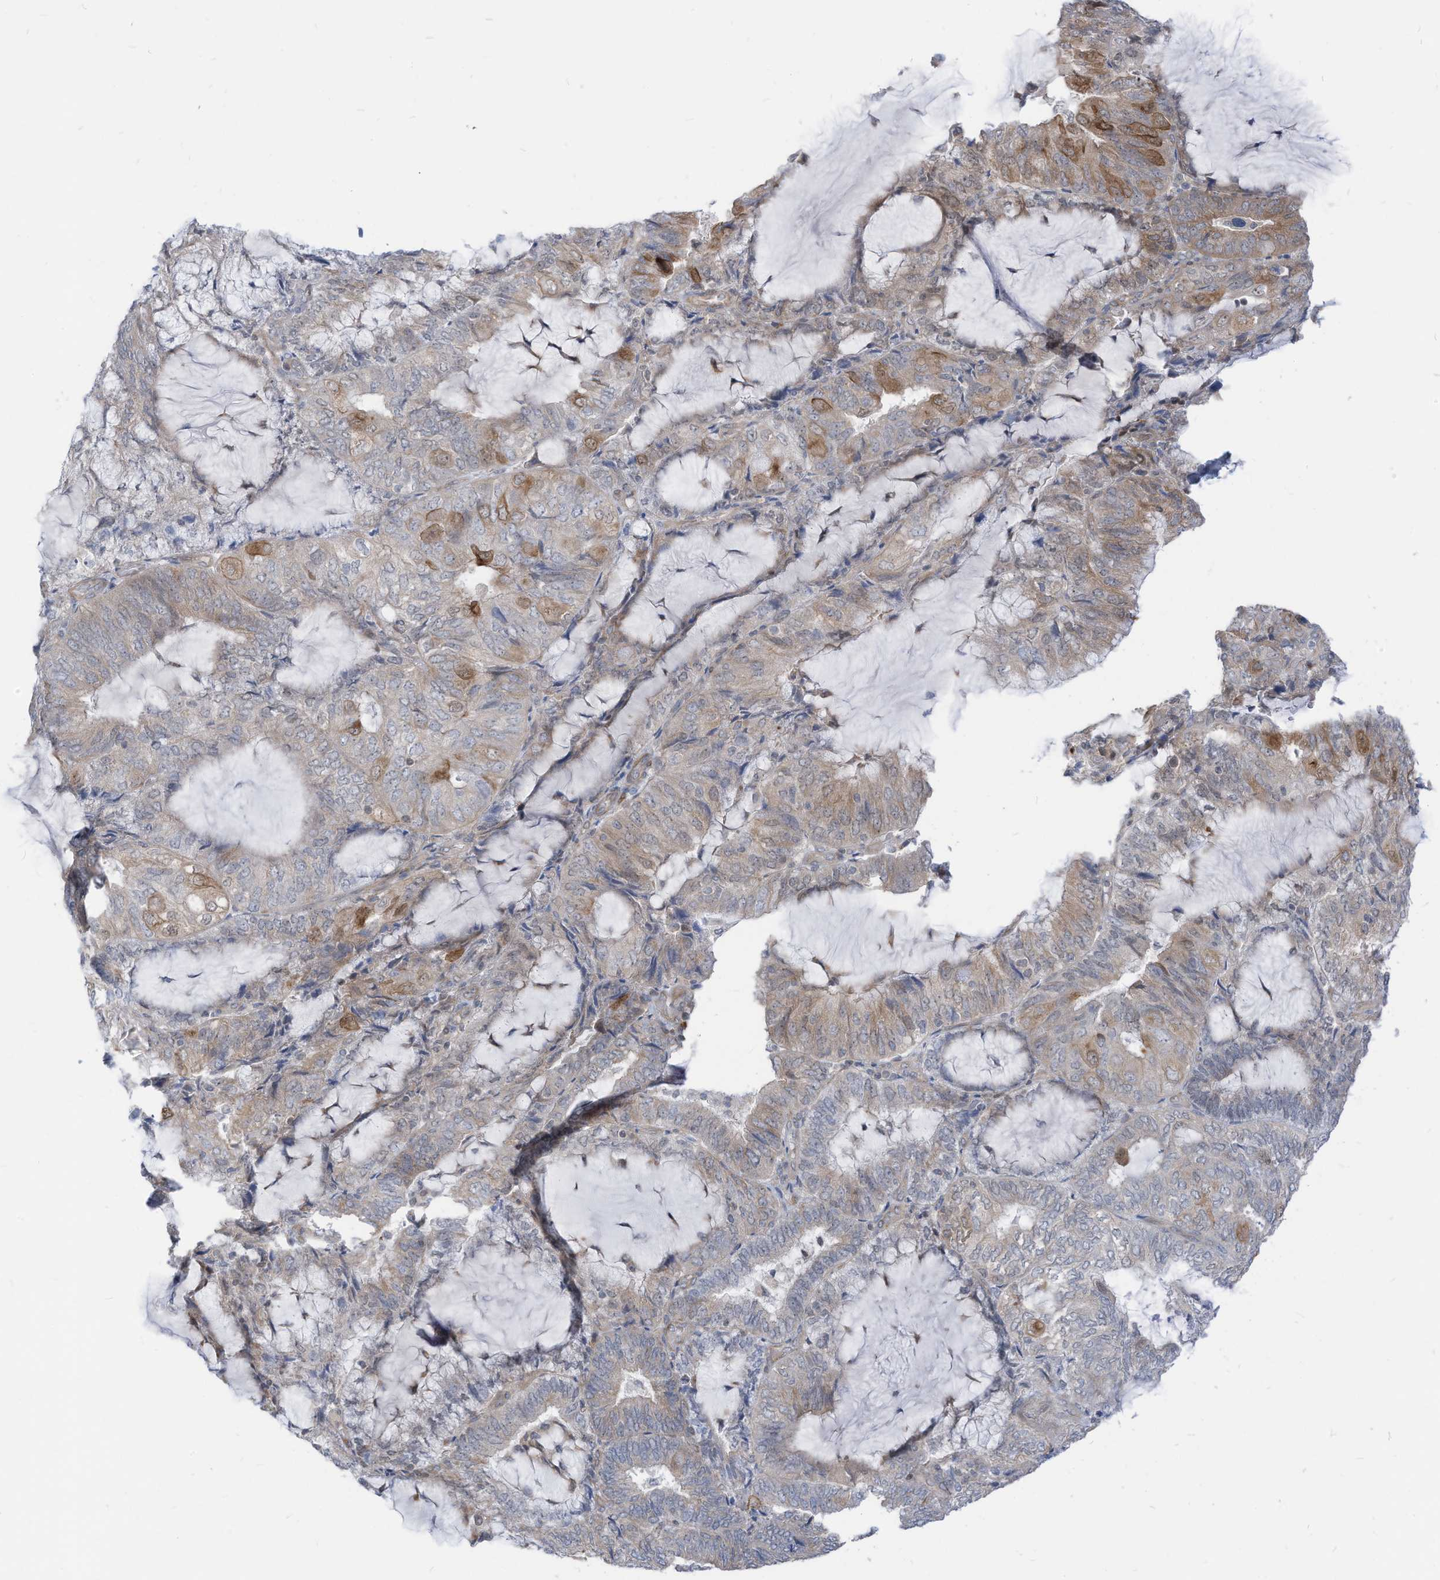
{"staining": {"intensity": "moderate", "quantity": "<25%", "location": "cytoplasmic/membranous"}, "tissue": "endometrial cancer", "cell_type": "Tumor cells", "image_type": "cancer", "snomed": [{"axis": "morphology", "description": "Adenocarcinoma, NOS"}, {"axis": "topography", "description": "Endometrium"}], "caption": "Moderate cytoplasmic/membranous positivity for a protein is appreciated in about <25% of tumor cells of endometrial adenocarcinoma using IHC.", "gene": "GPATCH3", "patient": {"sex": "female", "age": 81}}